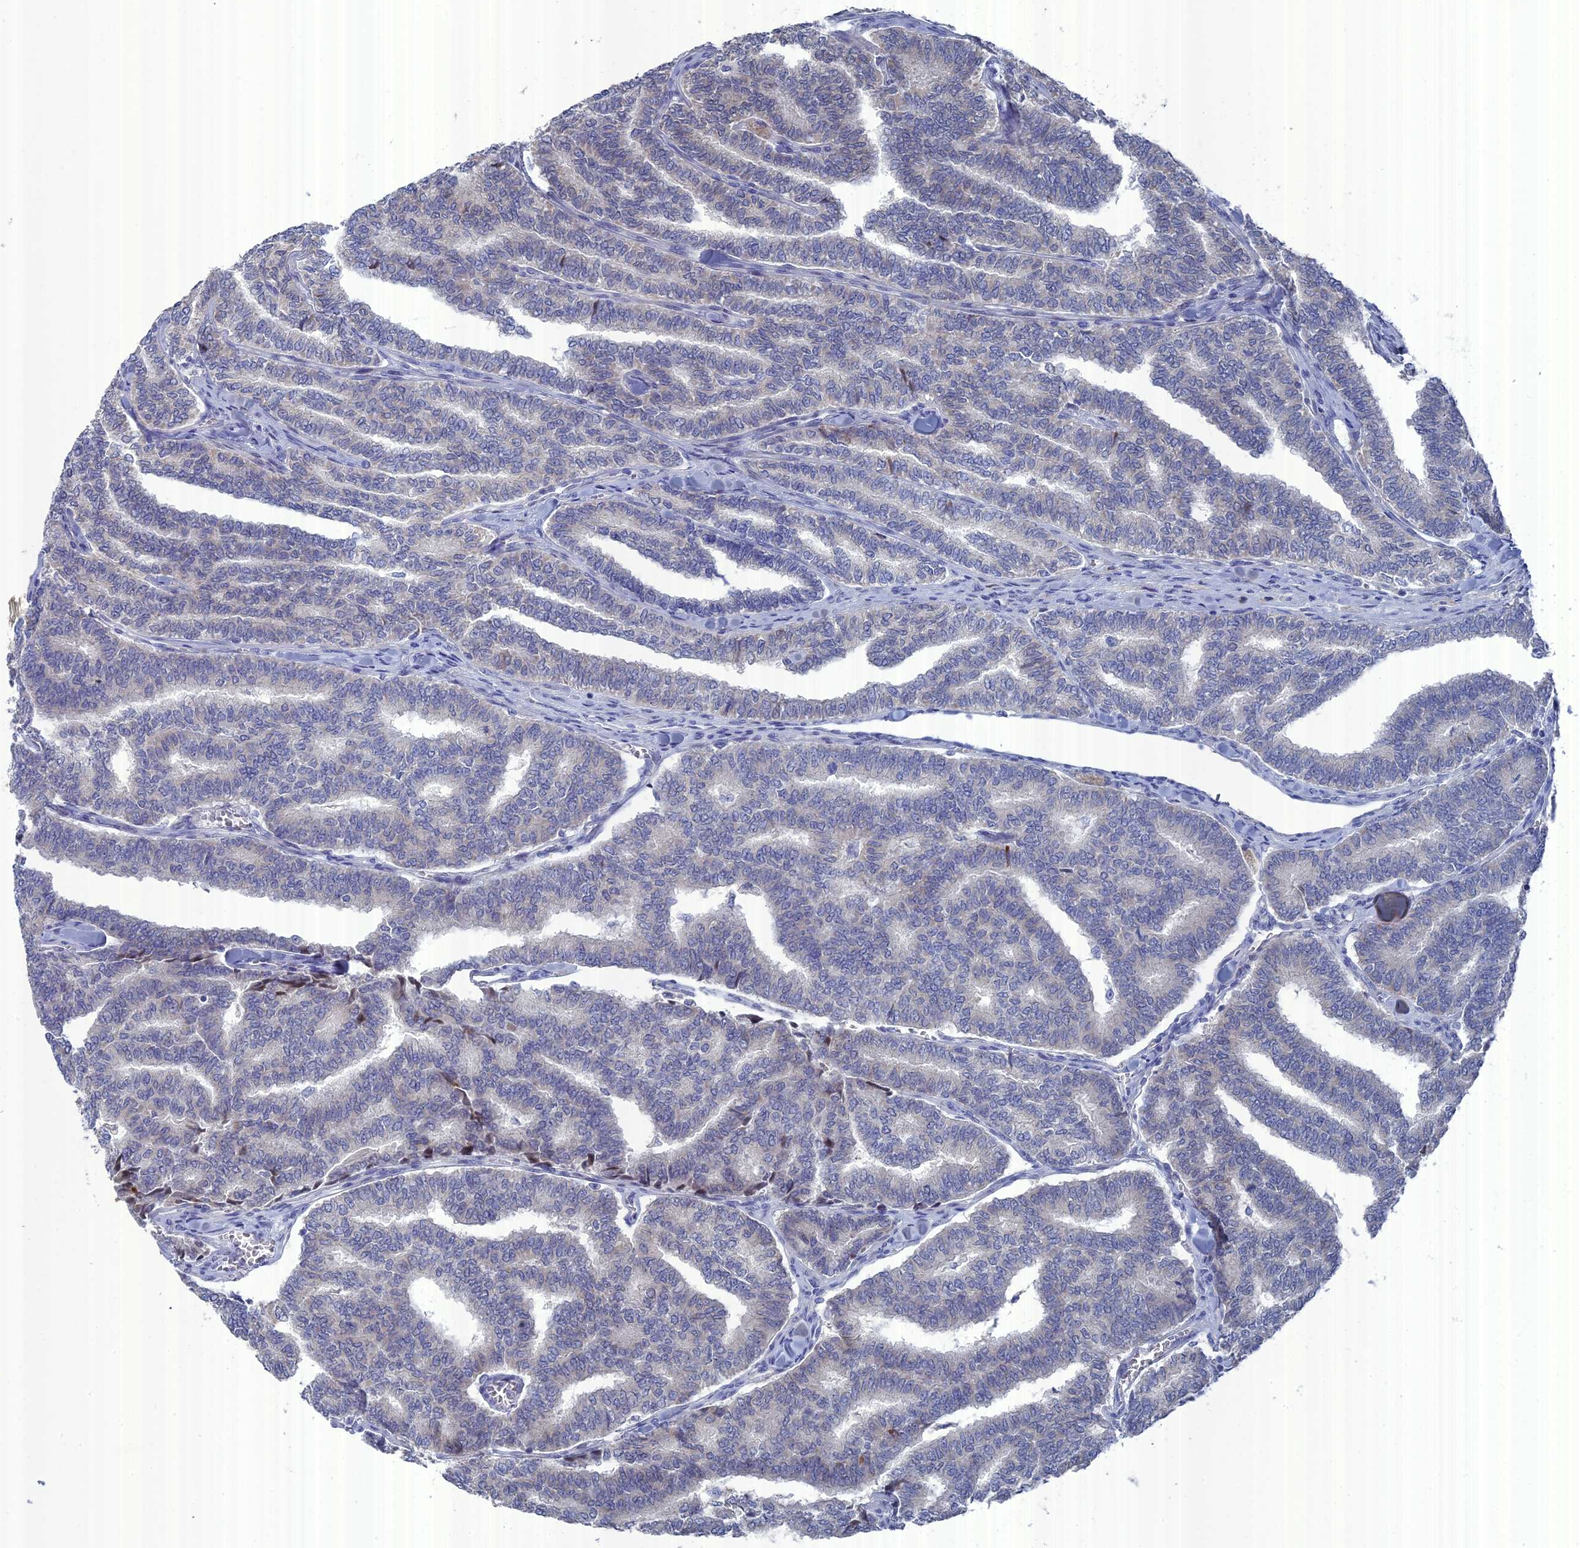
{"staining": {"intensity": "negative", "quantity": "none", "location": "none"}, "tissue": "thyroid cancer", "cell_type": "Tumor cells", "image_type": "cancer", "snomed": [{"axis": "morphology", "description": "Papillary adenocarcinoma, NOS"}, {"axis": "topography", "description": "Thyroid gland"}], "caption": "The photomicrograph displays no significant expression in tumor cells of thyroid cancer.", "gene": "TMEM161A", "patient": {"sex": "female", "age": 35}}